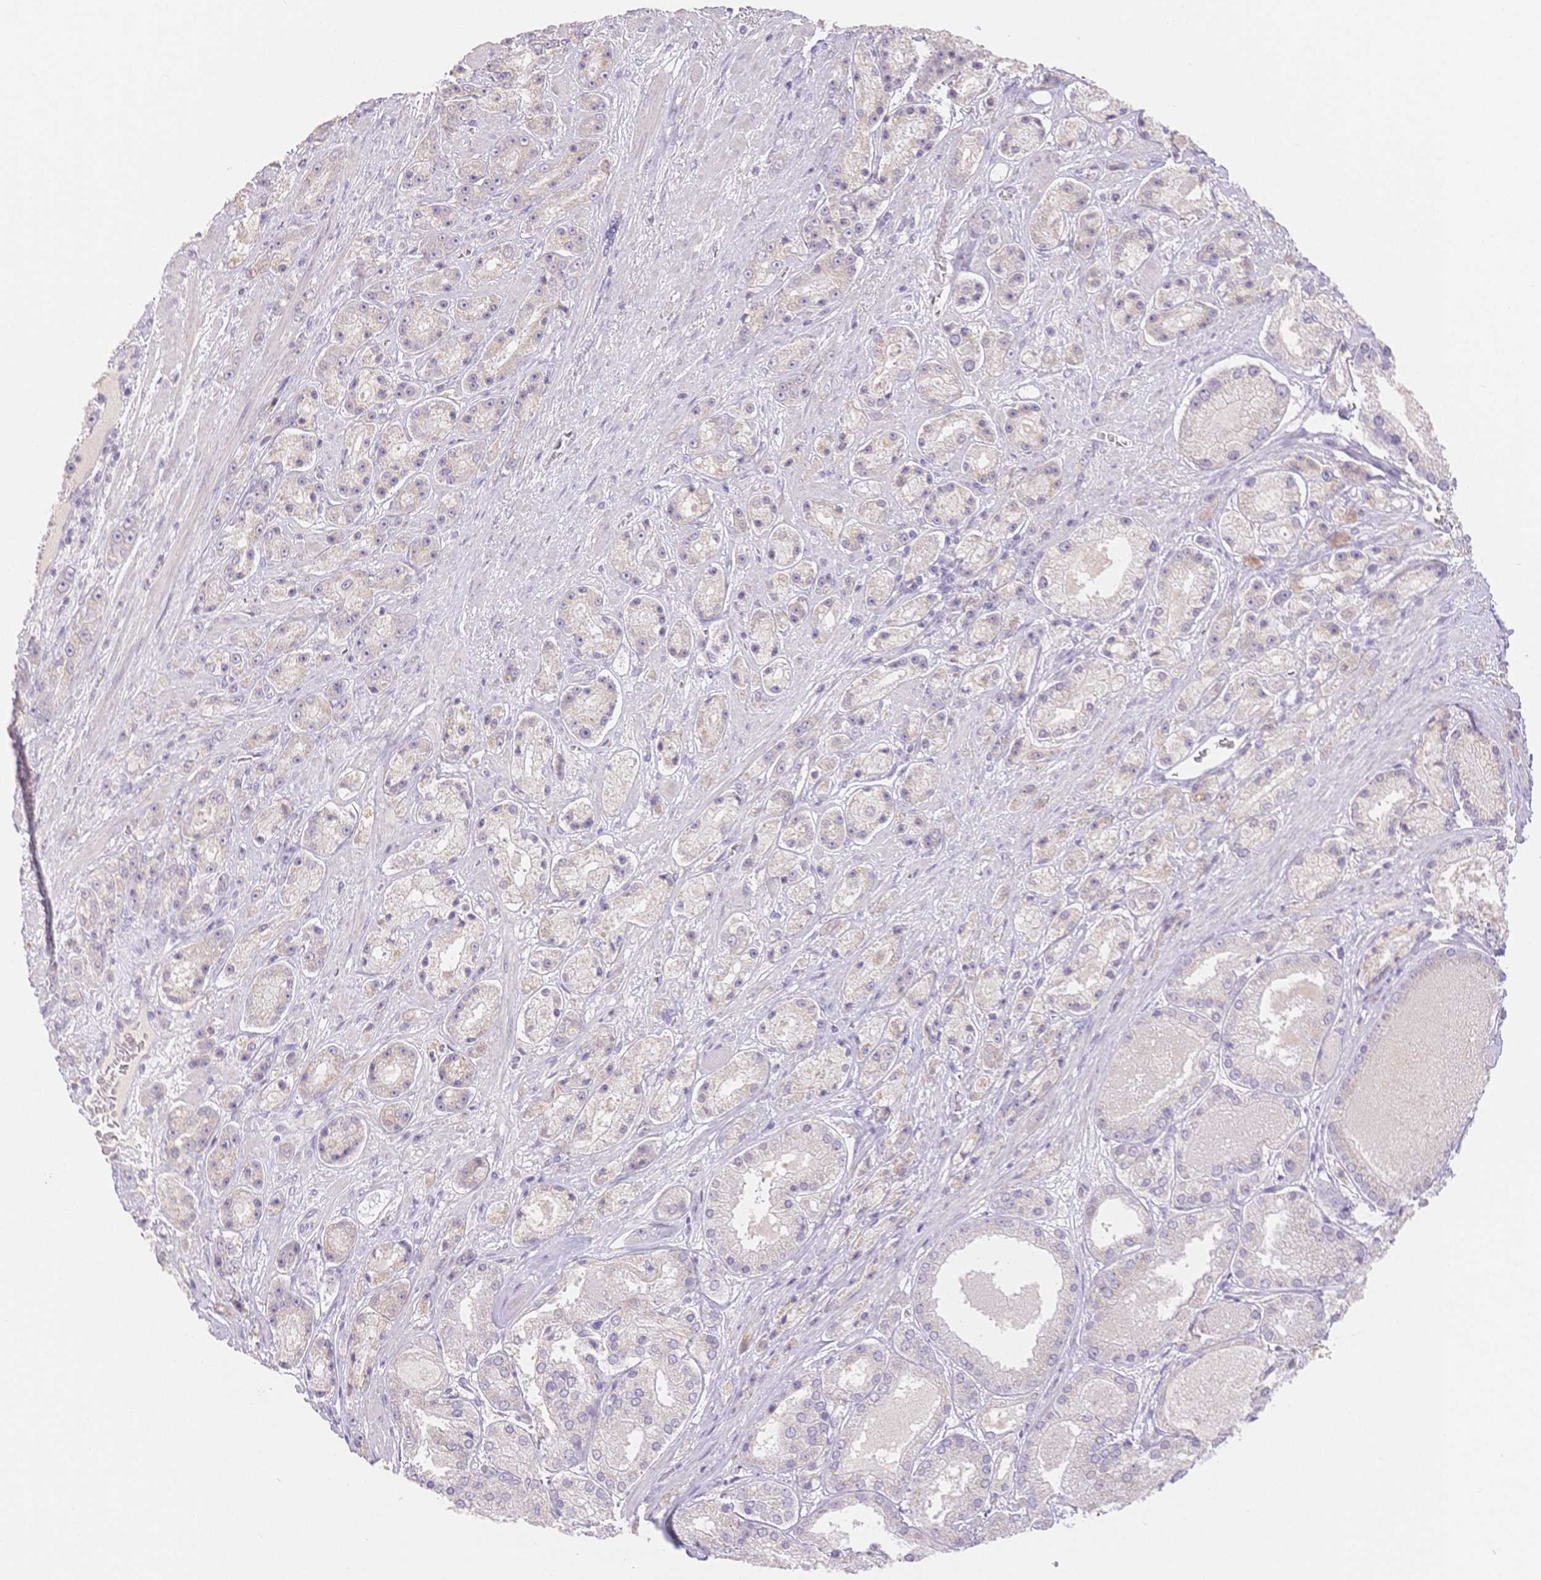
{"staining": {"intensity": "weak", "quantity": "<25%", "location": "cytoplasmic/membranous"}, "tissue": "prostate cancer", "cell_type": "Tumor cells", "image_type": "cancer", "snomed": [{"axis": "morphology", "description": "Adenocarcinoma, High grade"}, {"axis": "topography", "description": "Prostate"}], "caption": "Photomicrograph shows no protein positivity in tumor cells of prostate cancer tissue.", "gene": "SUV39H2", "patient": {"sex": "male", "age": 67}}